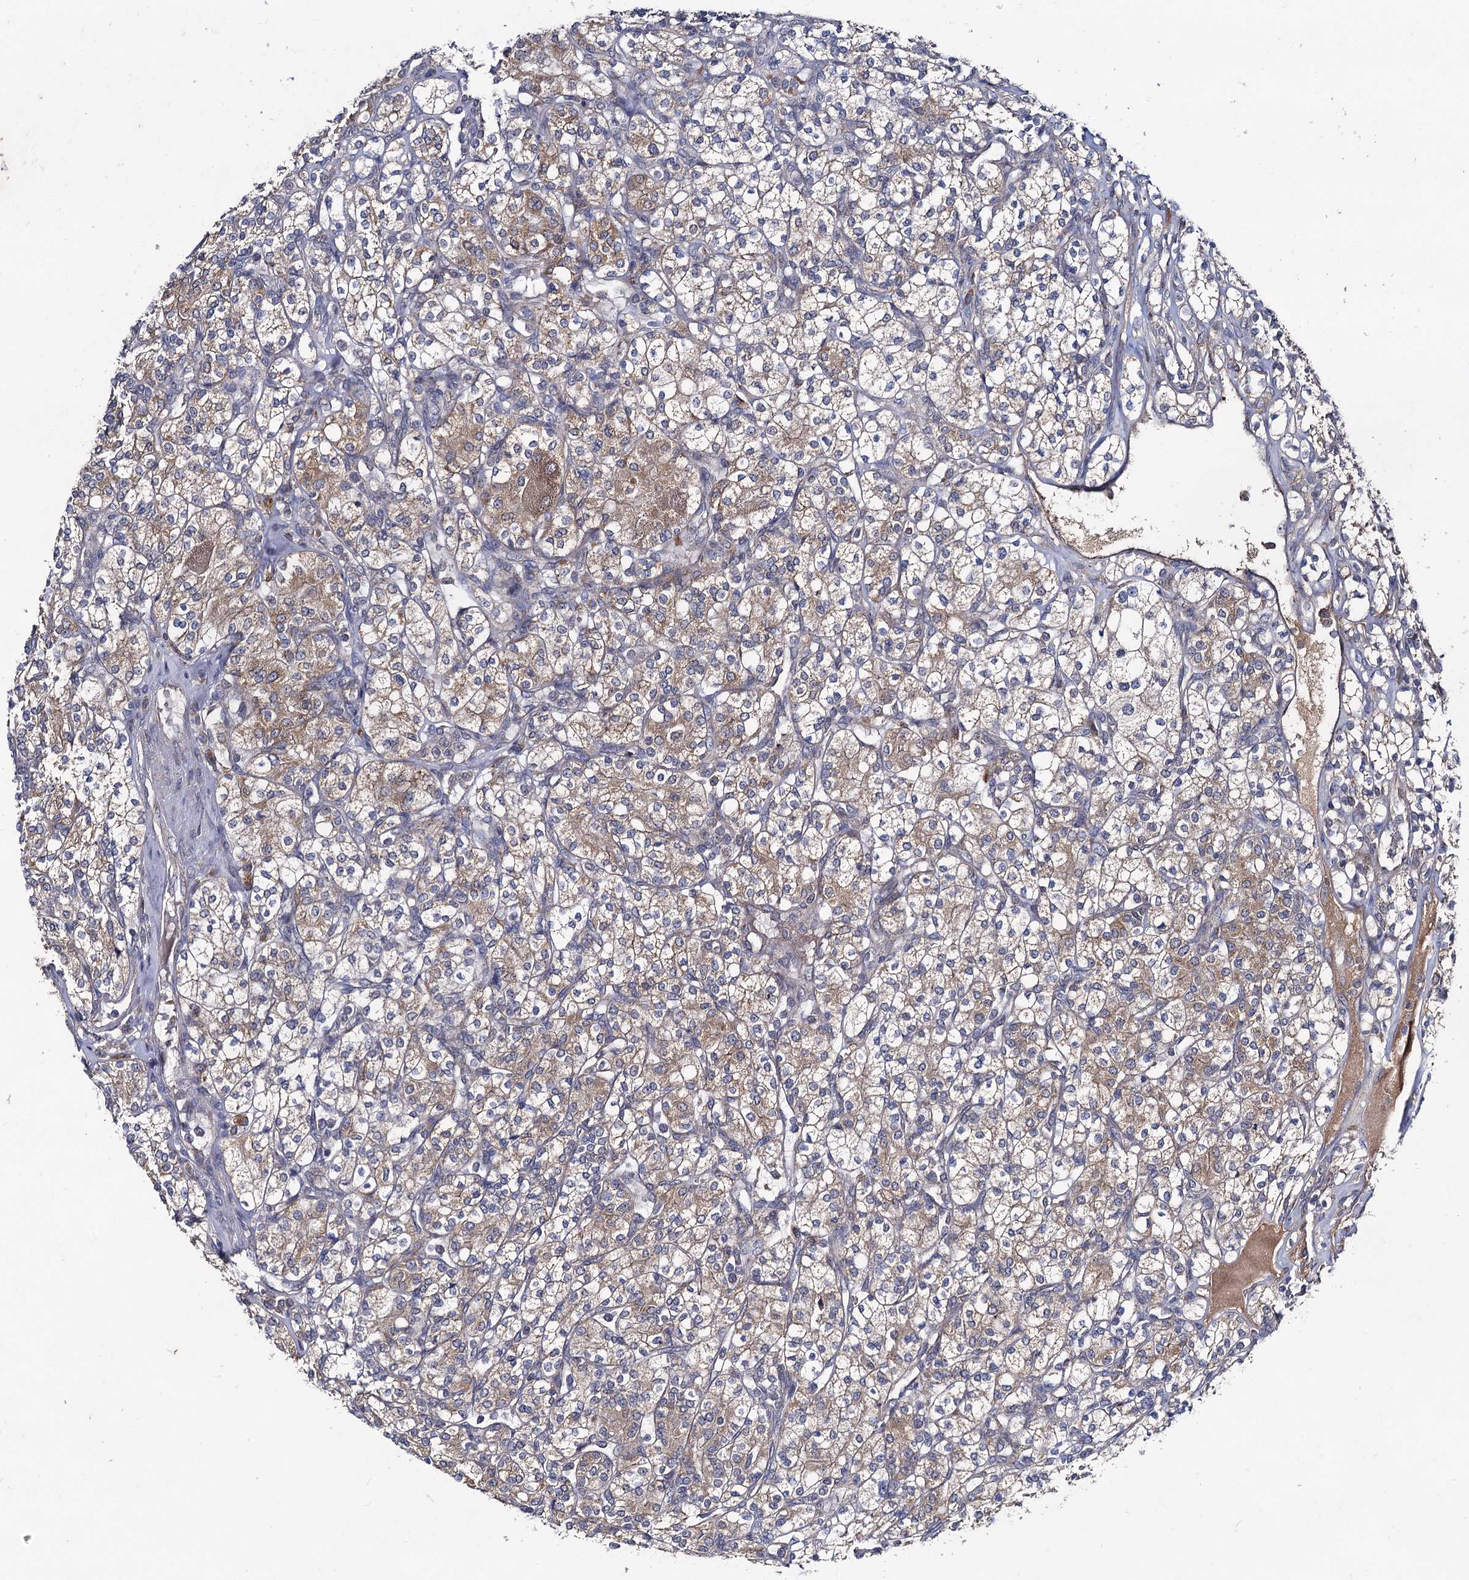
{"staining": {"intensity": "moderate", "quantity": "25%-75%", "location": "cytoplasmic/membranous"}, "tissue": "renal cancer", "cell_type": "Tumor cells", "image_type": "cancer", "snomed": [{"axis": "morphology", "description": "Adenocarcinoma, NOS"}, {"axis": "topography", "description": "Kidney"}], "caption": "Renal cancer (adenocarcinoma) was stained to show a protein in brown. There is medium levels of moderate cytoplasmic/membranous expression in about 25%-75% of tumor cells.", "gene": "VPS37D", "patient": {"sex": "male", "age": 77}}